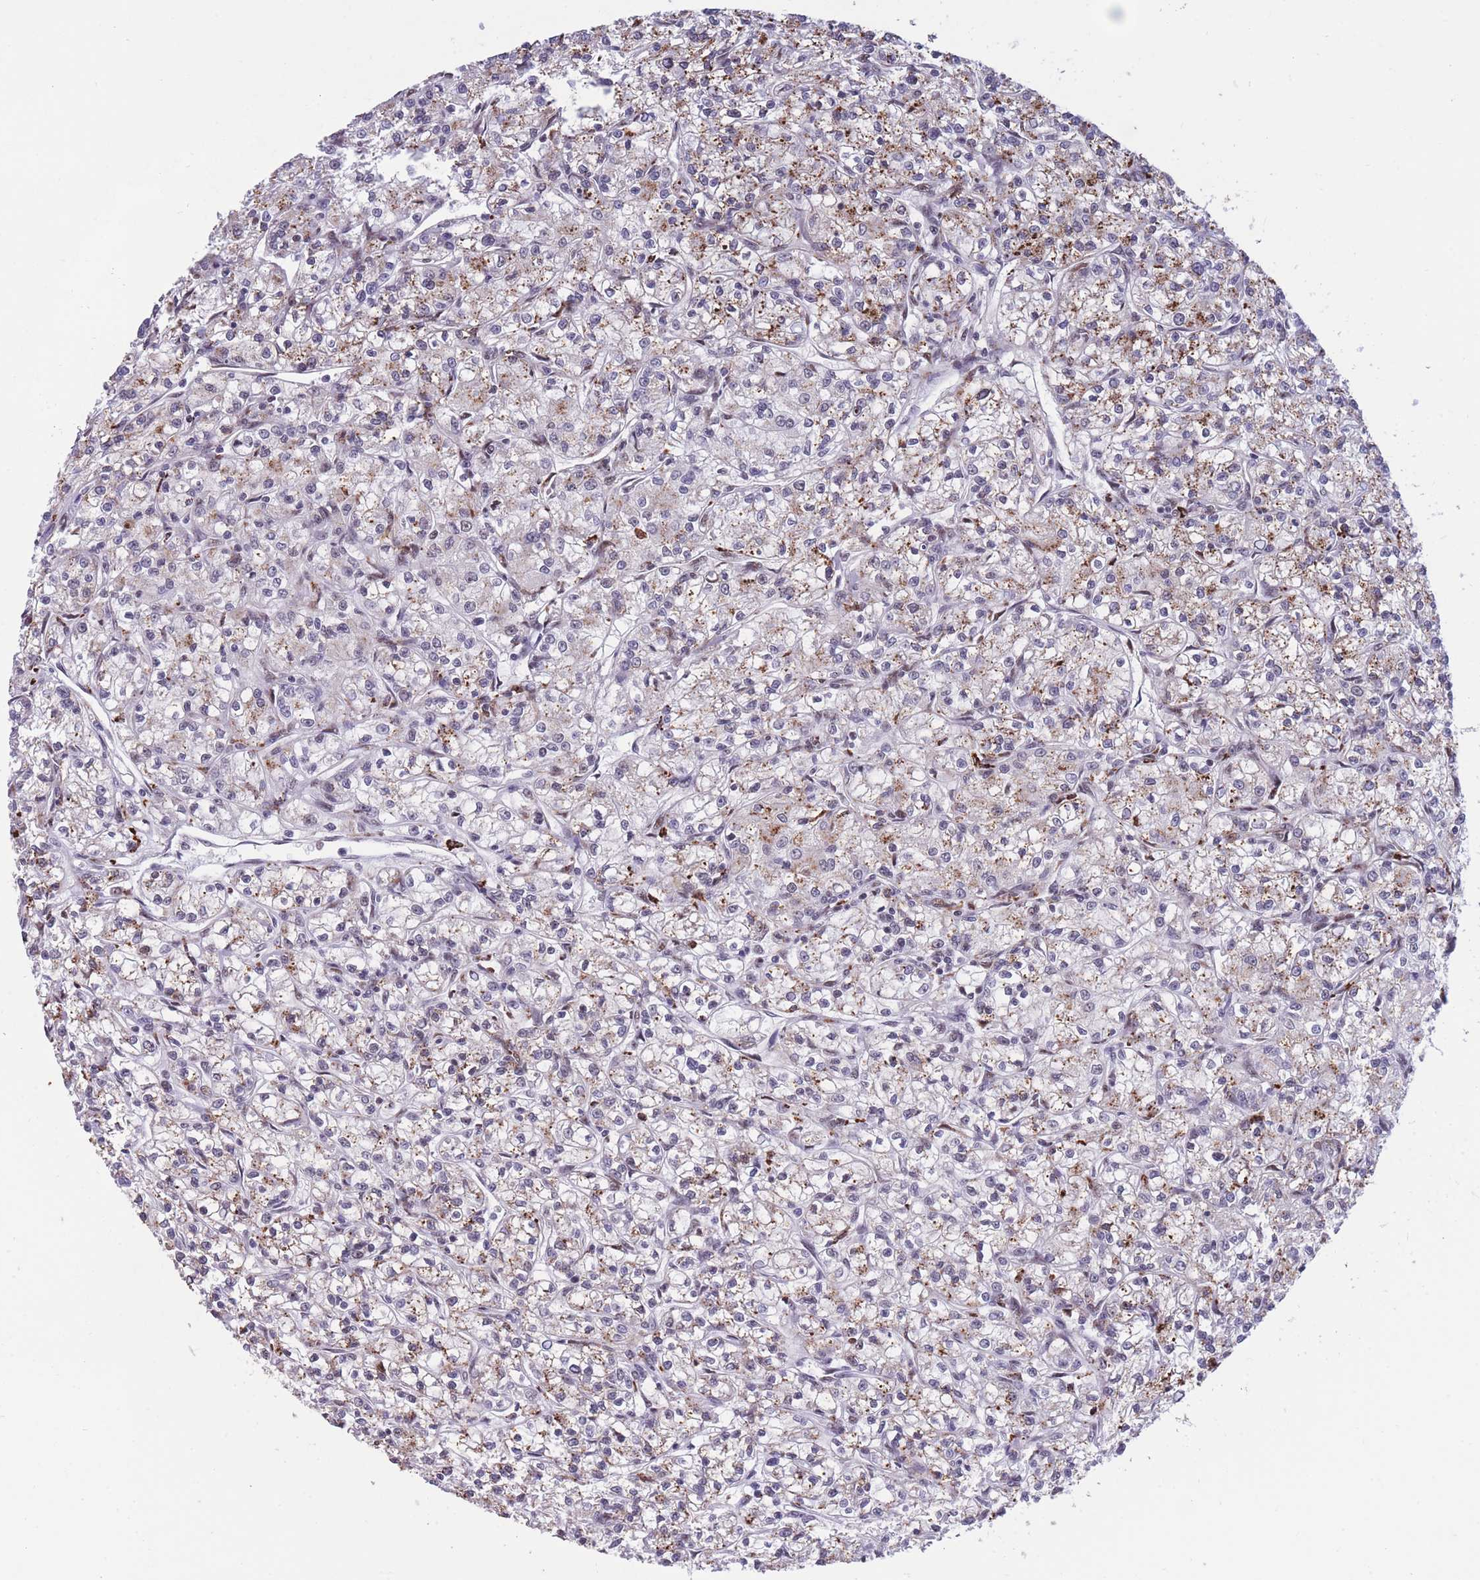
{"staining": {"intensity": "moderate", "quantity": "25%-75%", "location": "cytoplasmic/membranous"}, "tissue": "renal cancer", "cell_type": "Tumor cells", "image_type": "cancer", "snomed": [{"axis": "morphology", "description": "Adenocarcinoma, NOS"}, {"axis": "topography", "description": "Kidney"}], "caption": "Immunohistochemical staining of human renal cancer (adenocarcinoma) demonstrates medium levels of moderate cytoplasmic/membranous protein positivity in approximately 25%-75% of tumor cells.", "gene": "PRPF19", "patient": {"sex": "female", "age": 59}}